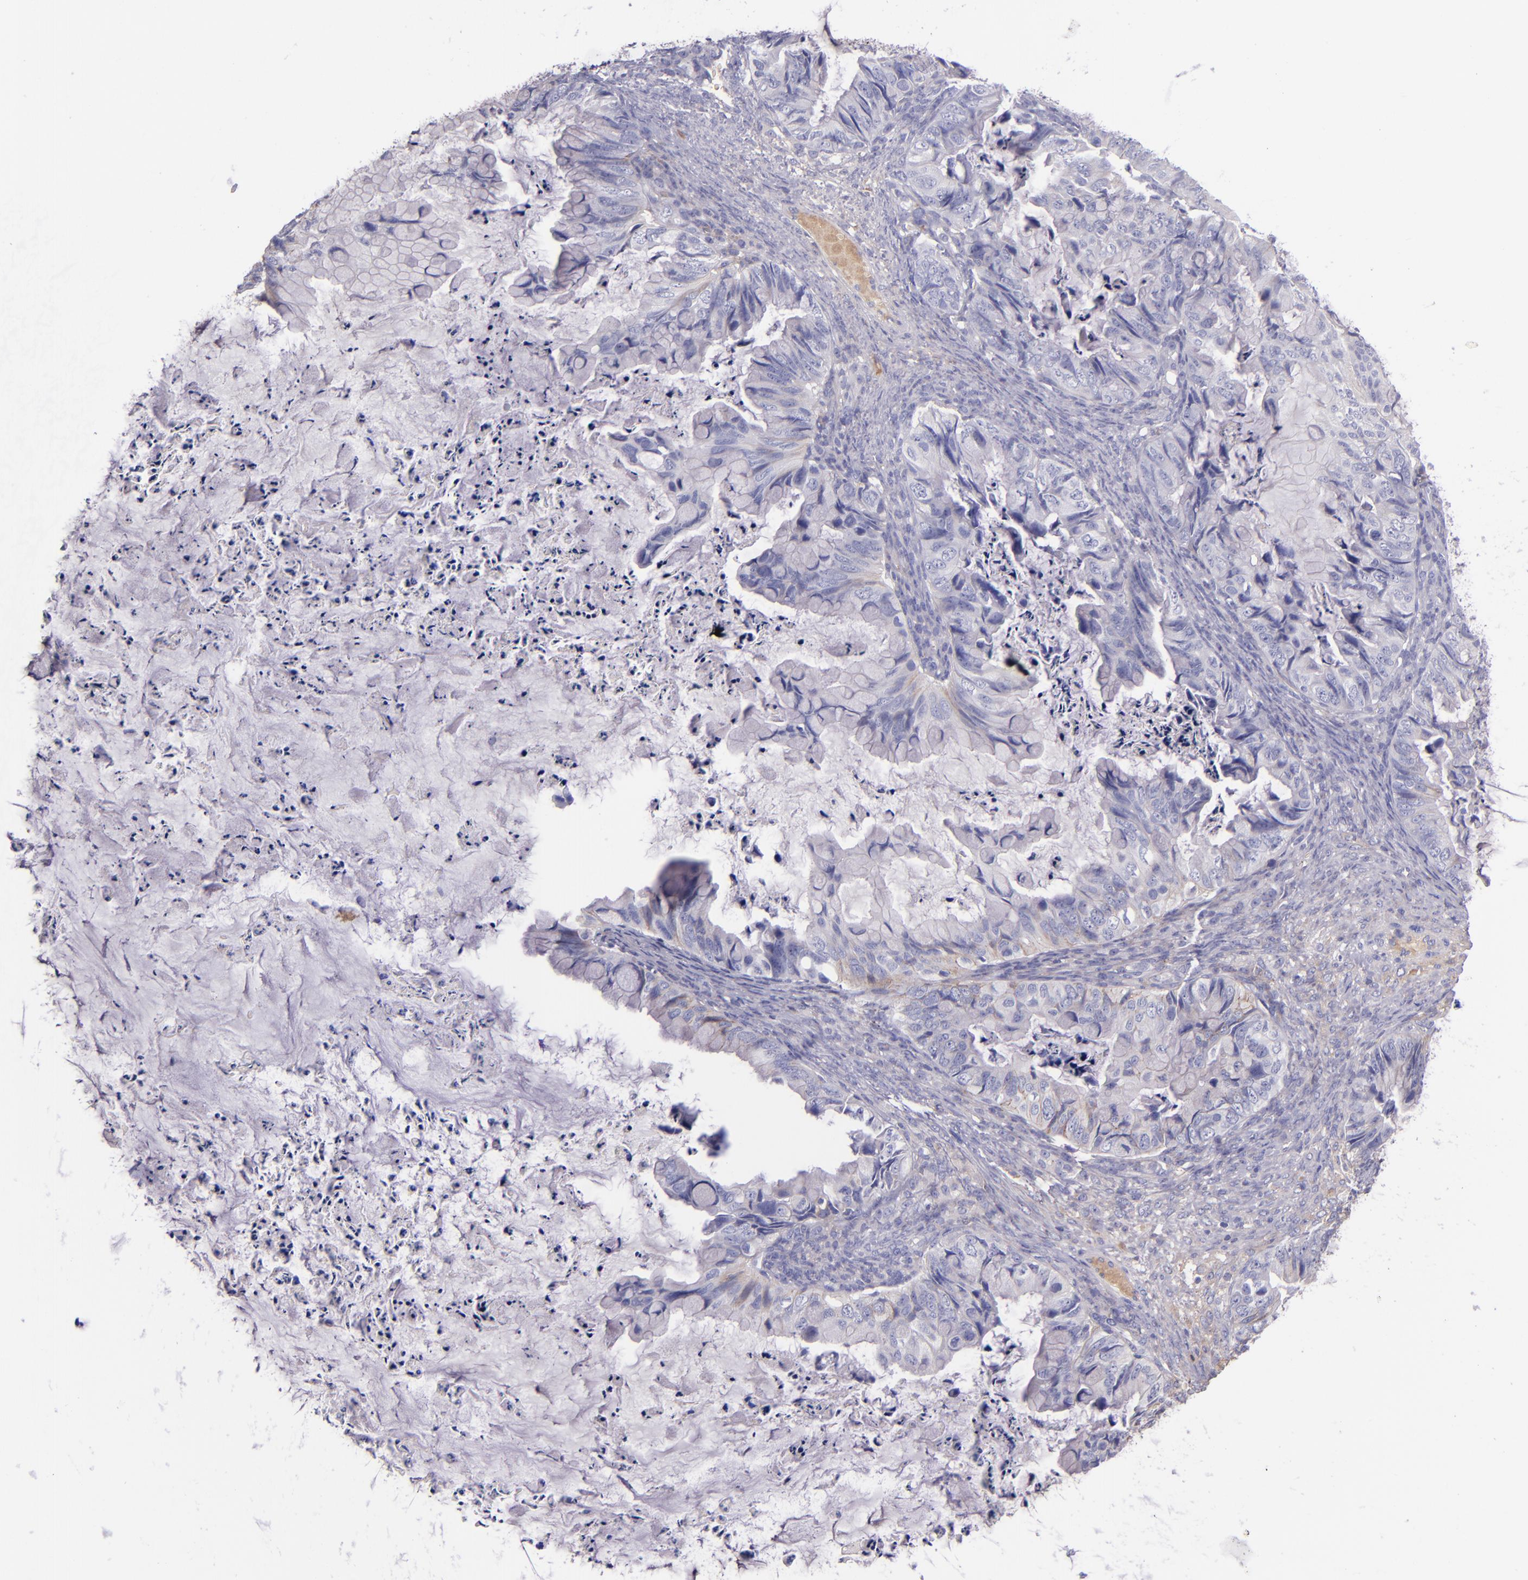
{"staining": {"intensity": "negative", "quantity": "none", "location": "none"}, "tissue": "ovarian cancer", "cell_type": "Tumor cells", "image_type": "cancer", "snomed": [{"axis": "morphology", "description": "Cystadenocarcinoma, mucinous, NOS"}, {"axis": "topography", "description": "Ovary"}], "caption": "The photomicrograph displays no staining of tumor cells in ovarian cancer.", "gene": "KNG1", "patient": {"sex": "female", "age": 36}}